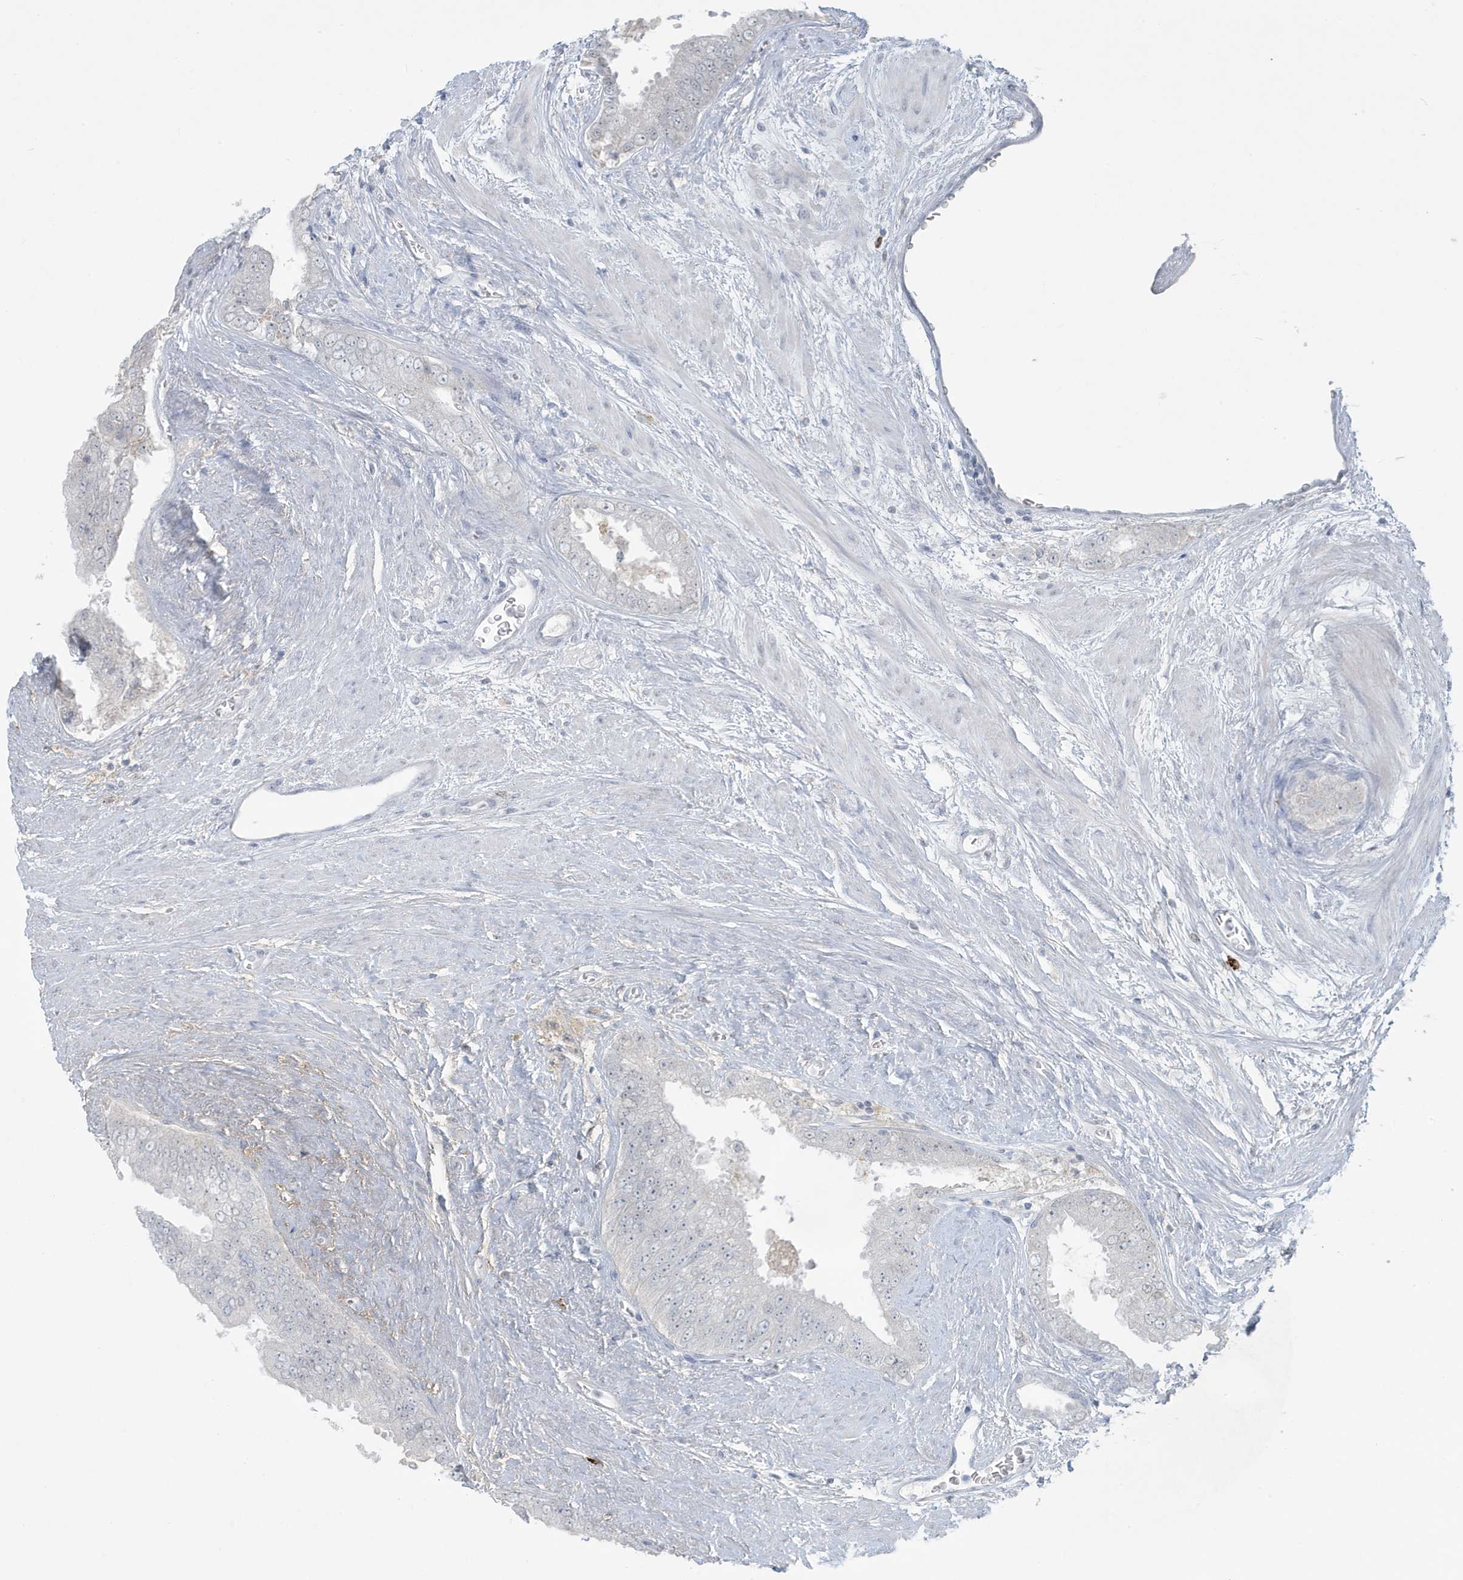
{"staining": {"intensity": "negative", "quantity": "none", "location": "none"}, "tissue": "prostate cancer", "cell_type": "Tumor cells", "image_type": "cancer", "snomed": [{"axis": "morphology", "description": "Adenocarcinoma, High grade"}, {"axis": "topography", "description": "Prostate"}], "caption": "Tumor cells show no significant protein staining in prostate cancer (high-grade adenocarcinoma).", "gene": "HERC6", "patient": {"sex": "male", "age": 58}}